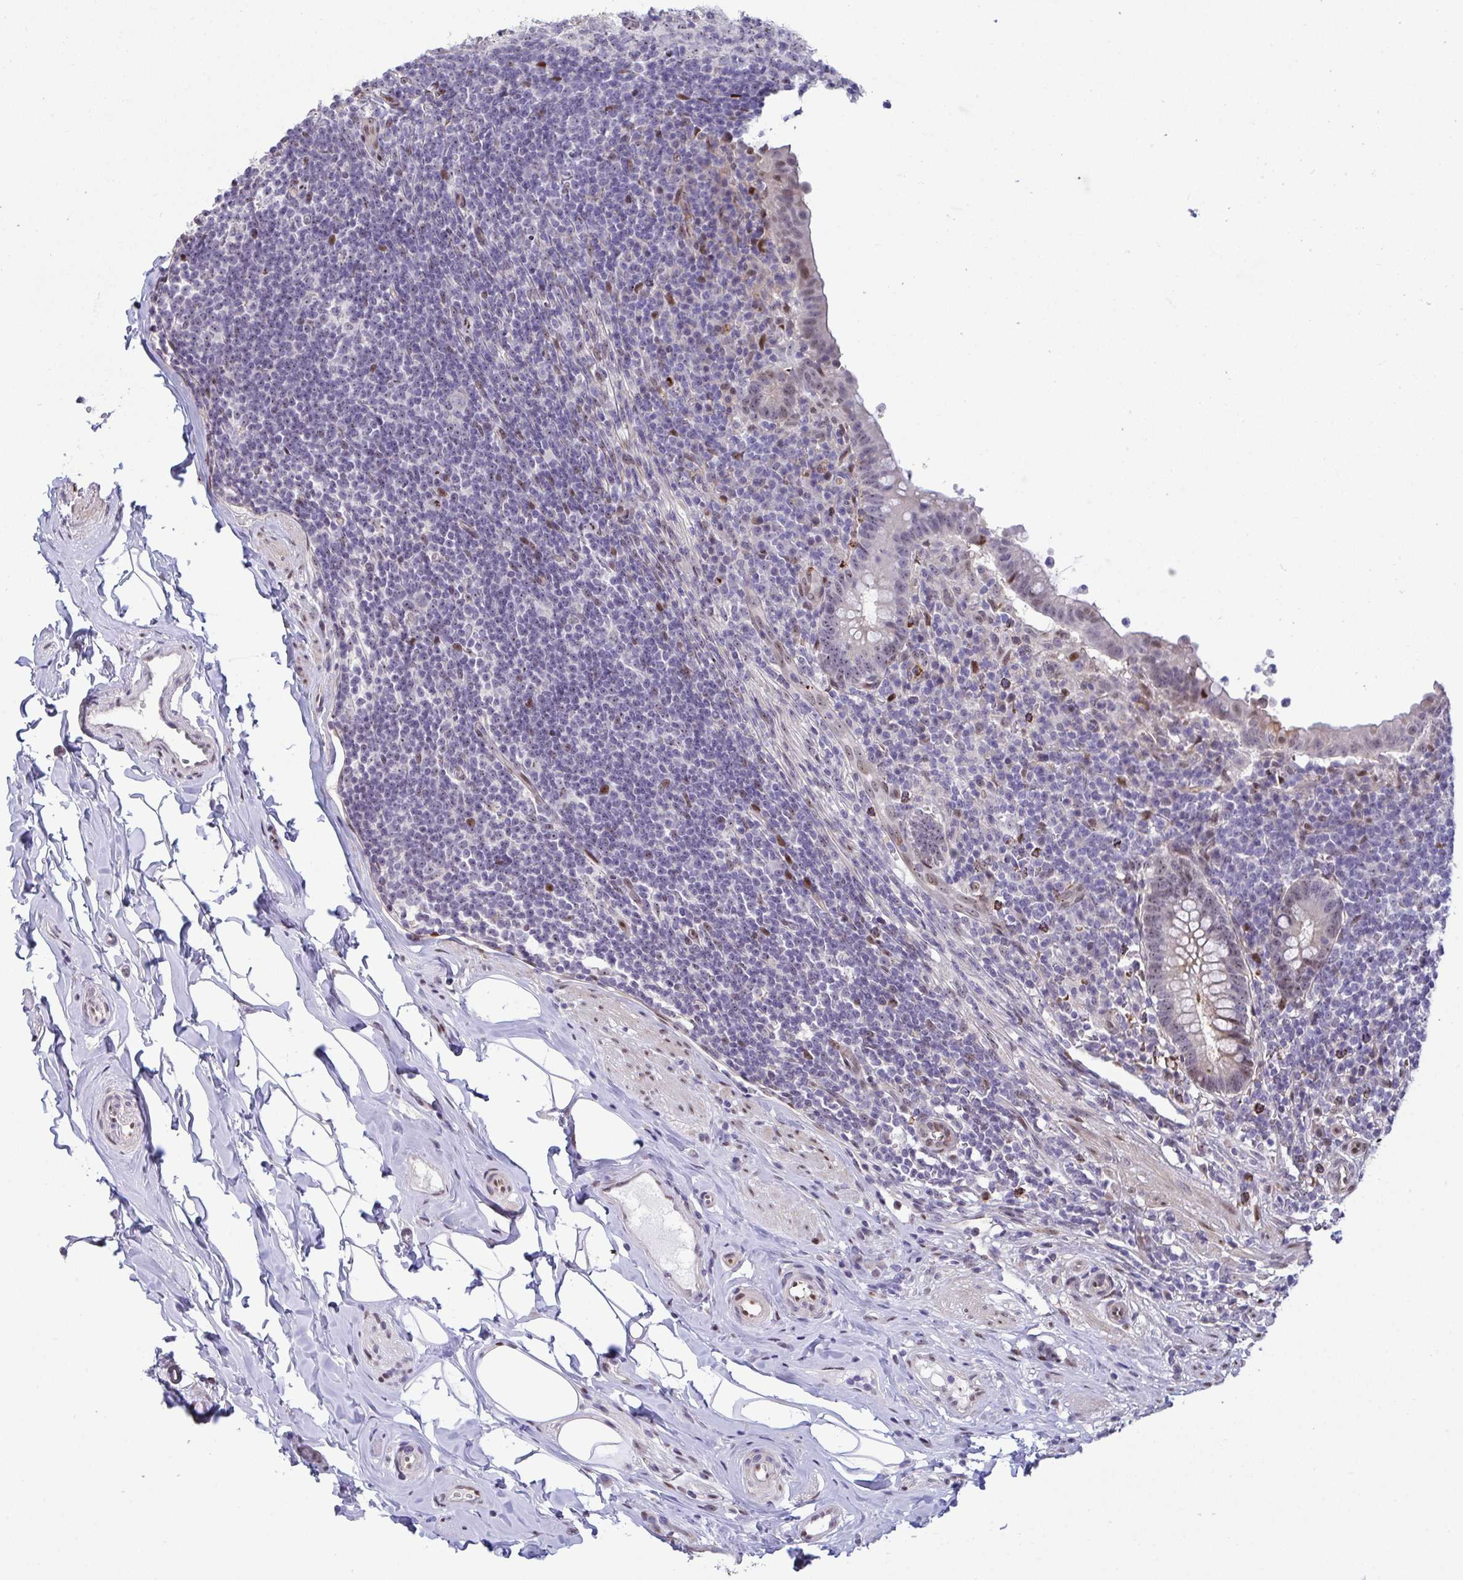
{"staining": {"intensity": "moderate", "quantity": "<25%", "location": "cytoplasmic/membranous,nuclear"}, "tissue": "appendix", "cell_type": "Glandular cells", "image_type": "normal", "snomed": [{"axis": "morphology", "description": "Normal tissue, NOS"}, {"axis": "topography", "description": "Appendix"}], "caption": "Benign appendix was stained to show a protein in brown. There is low levels of moderate cytoplasmic/membranous,nuclear positivity in about <25% of glandular cells. The staining was performed using DAB, with brown indicating positive protein expression. Nuclei are stained blue with hematoxylin.", "gene": "PELI1", "patient": {"sex": "female", "age": 56}}